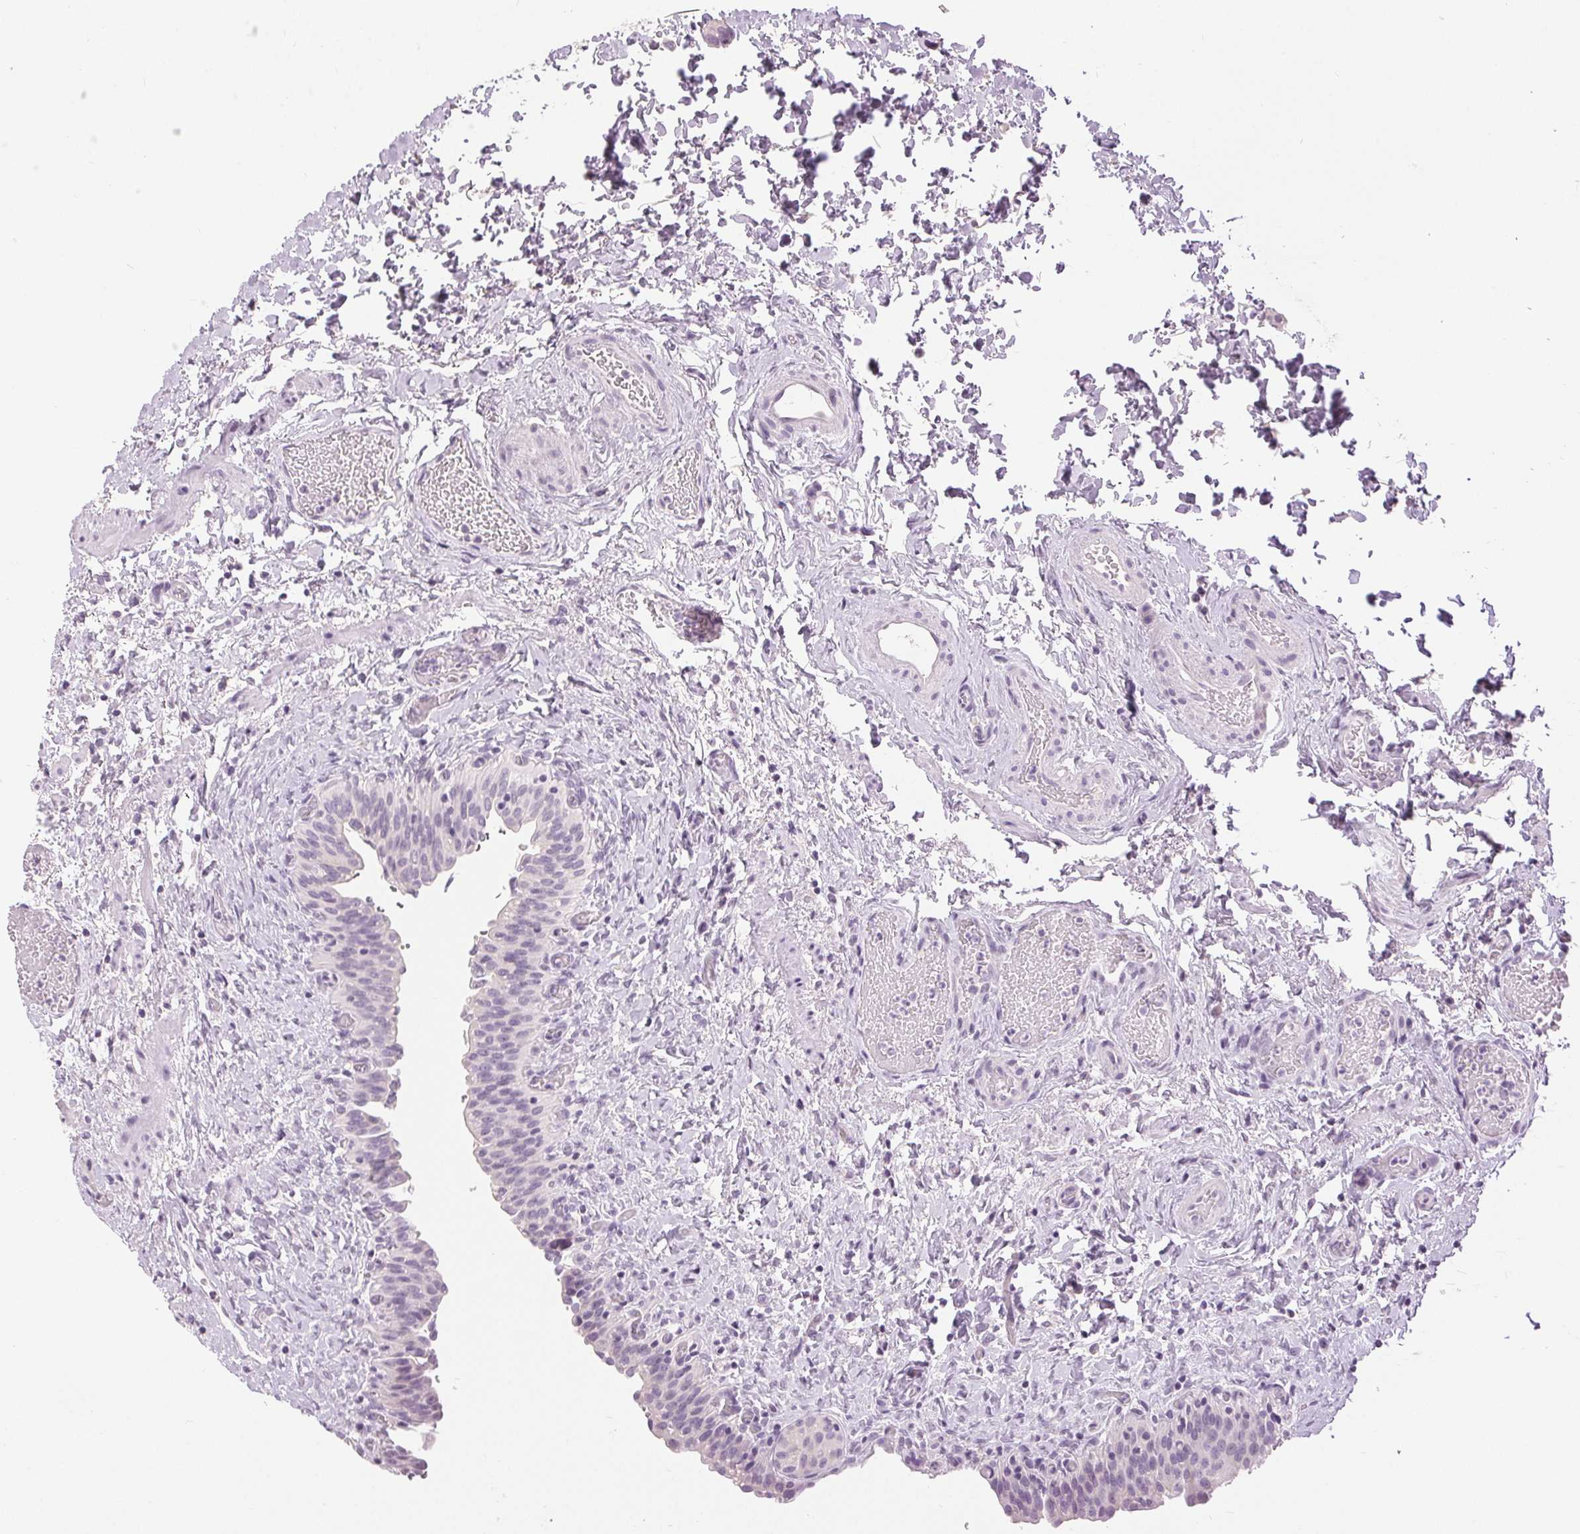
{"staining": {"intensity": "negative", "quantity": "none", "location": "none"}, "tissue": "urinary bladder", "cell_type": "Urothelial cells", "image_type": "normal", "snomed": [{"axis": "morphology", "description": "Normal tissue, NOS"}, {"axis": "topography", "description": "Urinary bladder"}], "caption": "High magnification brightfield microscopy of benign urinary bladder stained with DAB (3,3'-diaminobenzidine) (brown) and counterstained with hematoxylin (blue): urothelial cells show no significant positivity.", "gene": "DSG3", "patient": {"sex": "male", "age": 56}}